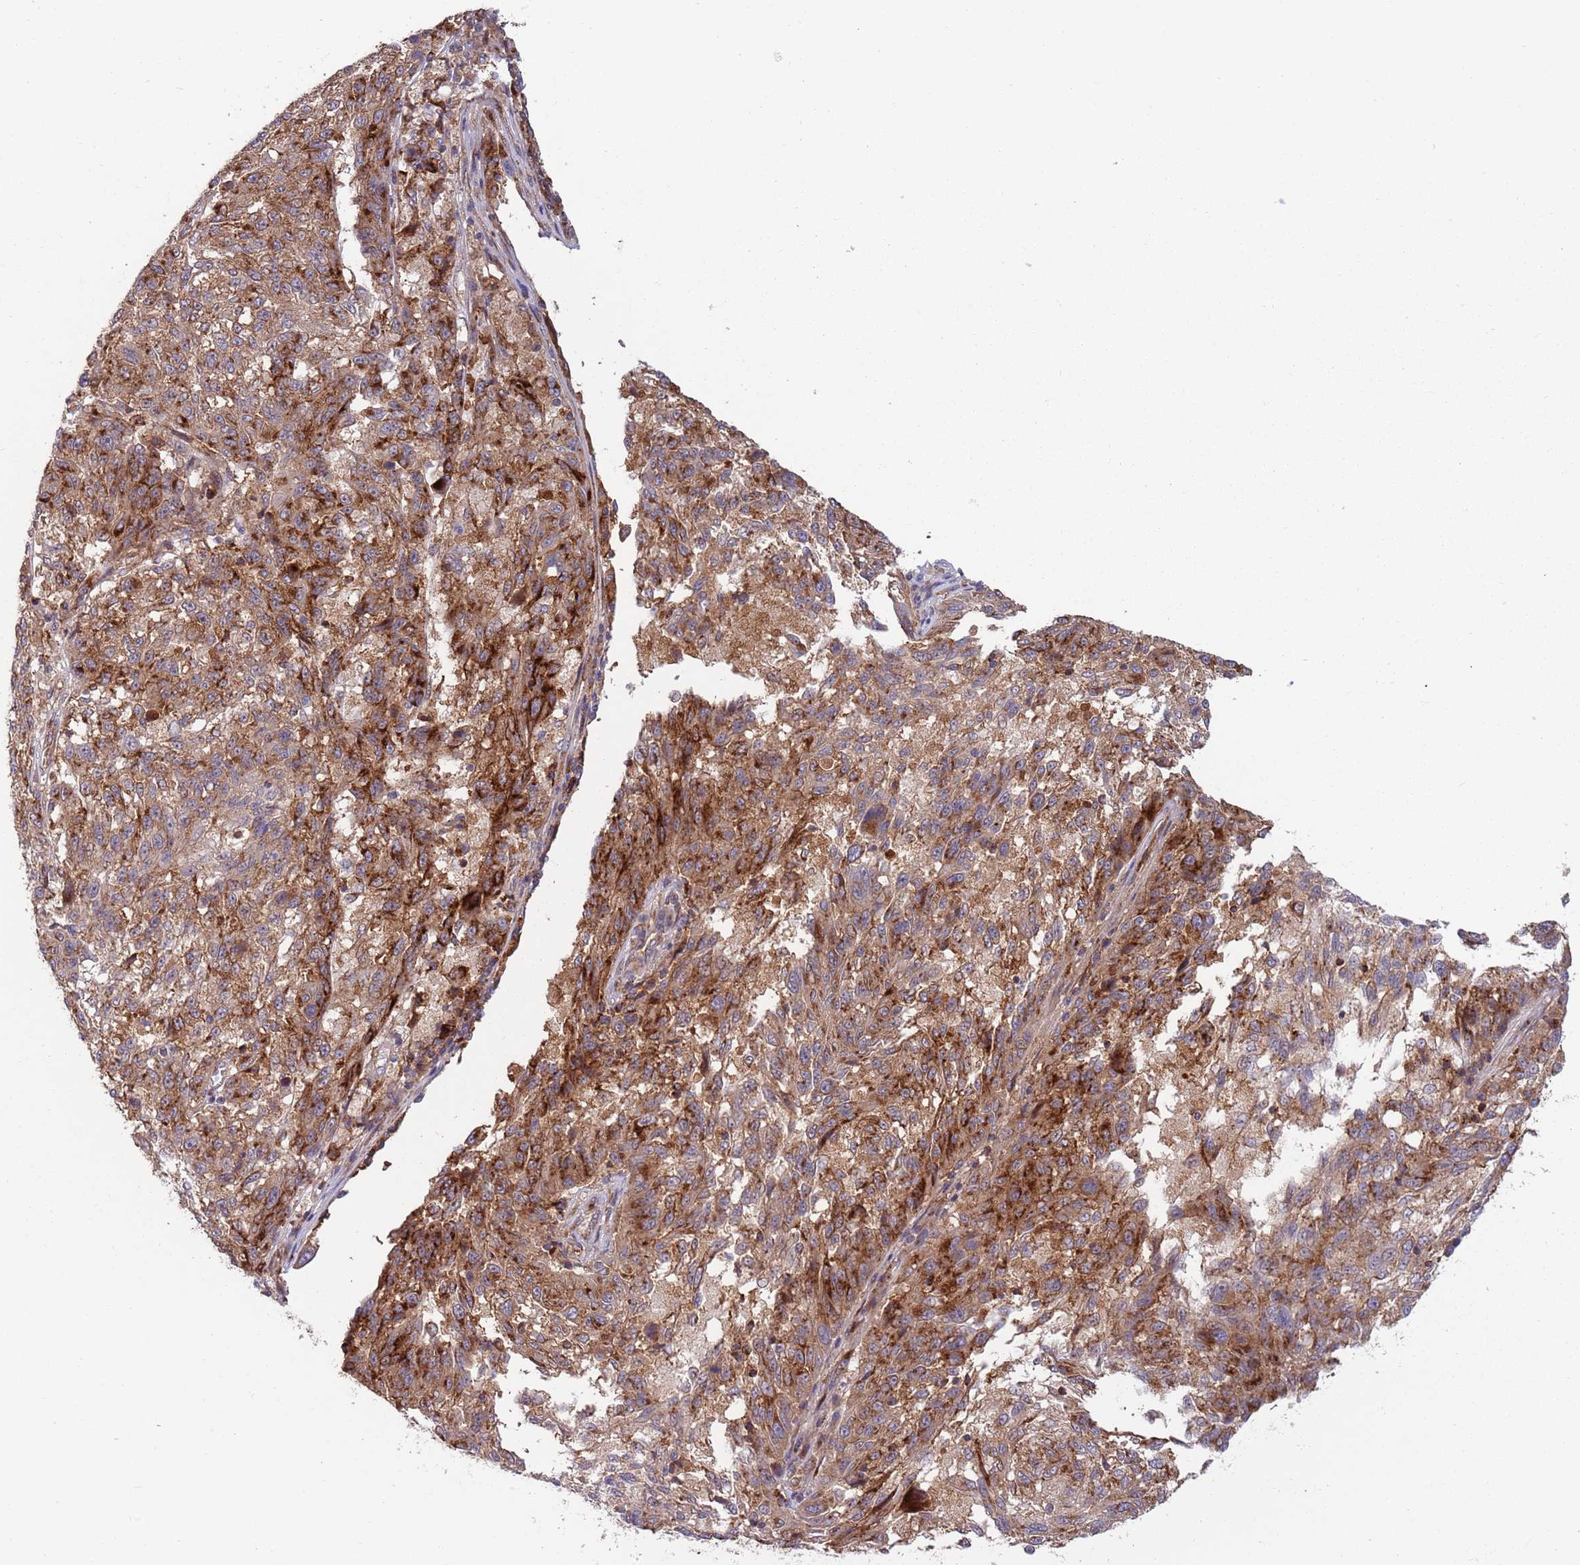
{"staining": {"intensity": "strong", "quantity": ">75%", "location": "cytoplasmic/membranous"}, "tissue": "melanoma", "cell_type": "Tumor cells", "image_type": "cancer", "snomed": [{"axis": "morphology", "description": "Malignant melanoma, NOS"}, {"axis": "topography", "description": "Skin"}], "caption": "Human malignant melanoma stained with a brown dye exhibits strong cytoplasmic/membranous positive positivity in approximately >75% of tumor cells.", "gene": "BTBD7", "patient": {"sex": "male", "age": 53}}